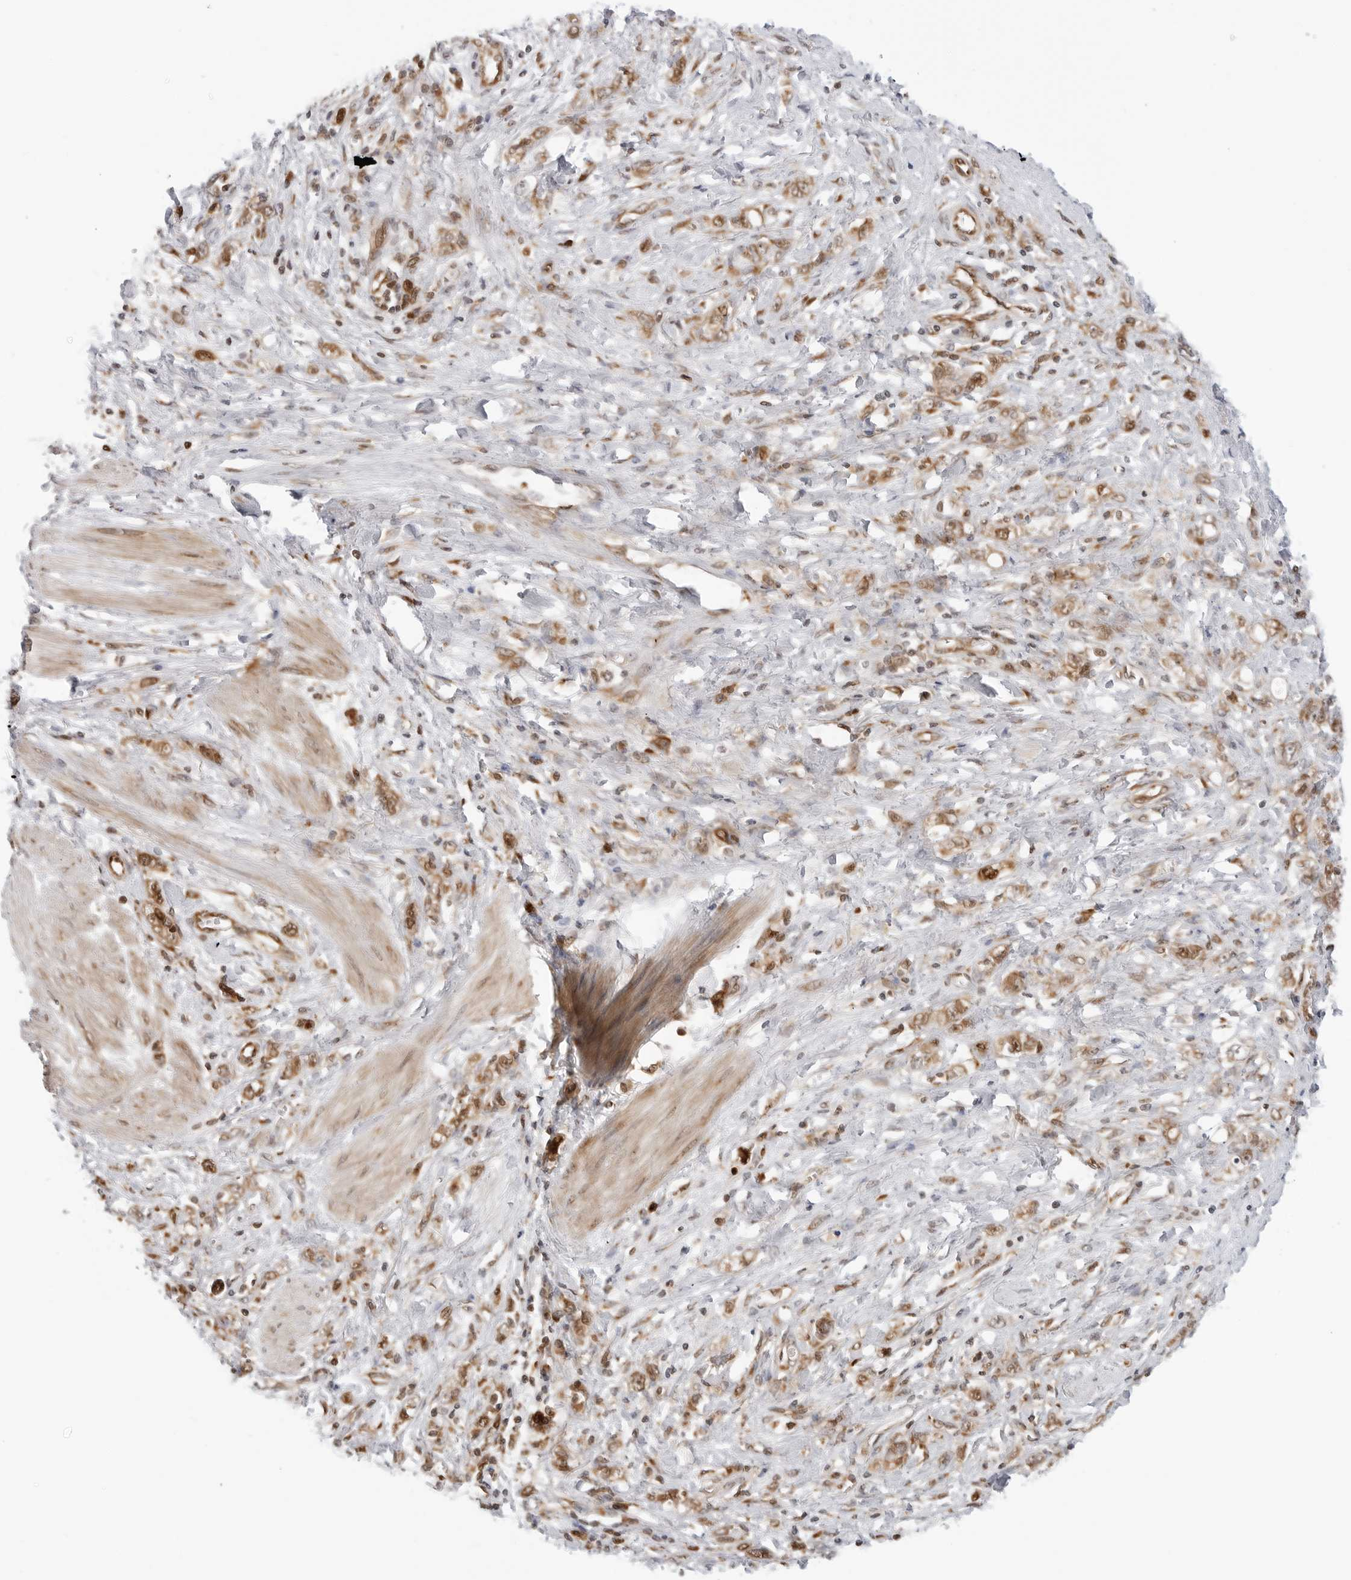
{"staining": {"intensity": "moderate", "quantity": ">75%", "location": "cytoplasmic/membranous,nuclear"}, "tissue": "stomach cancer", "cell_type": "Tumor cells", "image_type": "cancer", "snomed": [{"axis": "morphology", "description": "Adenocarcinoma, NOS"}, {"axis": "topography", "description": "Stomach"}], "caption": "The histopathology image reveals a brown stain indicating the presence of a protein in the cytoplasmic/membranous and nuclear of tumor cells in adenocarcinoma (stomach). Nuclei are stained in blue.", "gene": "TIPRL", "patient": {"sex": "female", "age": 76}}